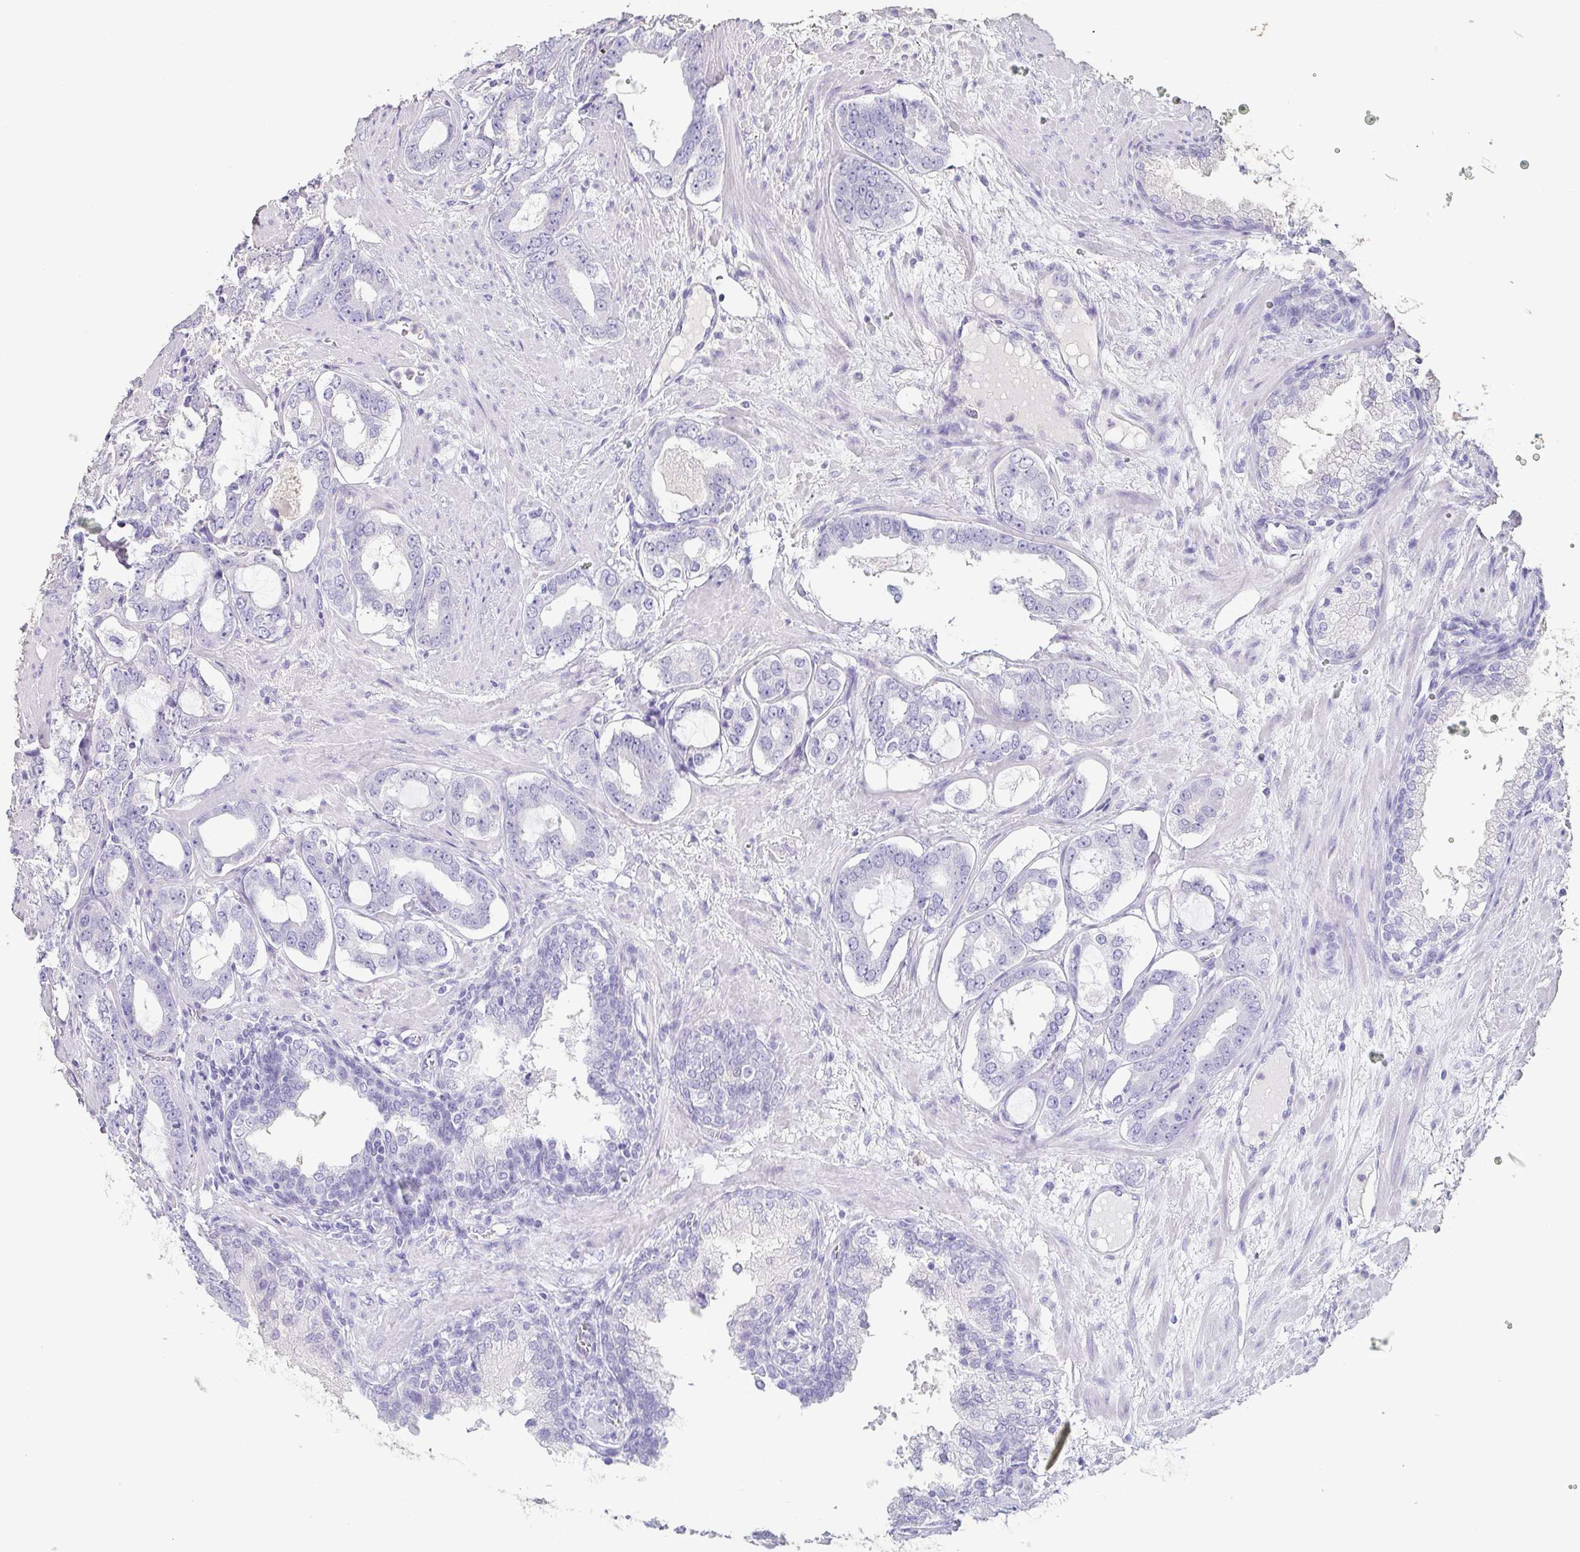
{"staining": {"intensity": "negative", "quantity": "none", "location": "none"}, "tissue": "prostate cancer", "cell_type": "Tumor cells", "image_type": "cancer", "snomed": [{"axis": "morphology", "description": "Adenocarcinoma, High grade"}, {"axis": "topography", "description": "Prostate"}], "caption": "Immunohistochemistry of adenocarcinoma (high-grade) (prostate) displays no expression in tumor cells.", "gene": "BPIFA2", "patient": {"sex": "male", "age": 75}}